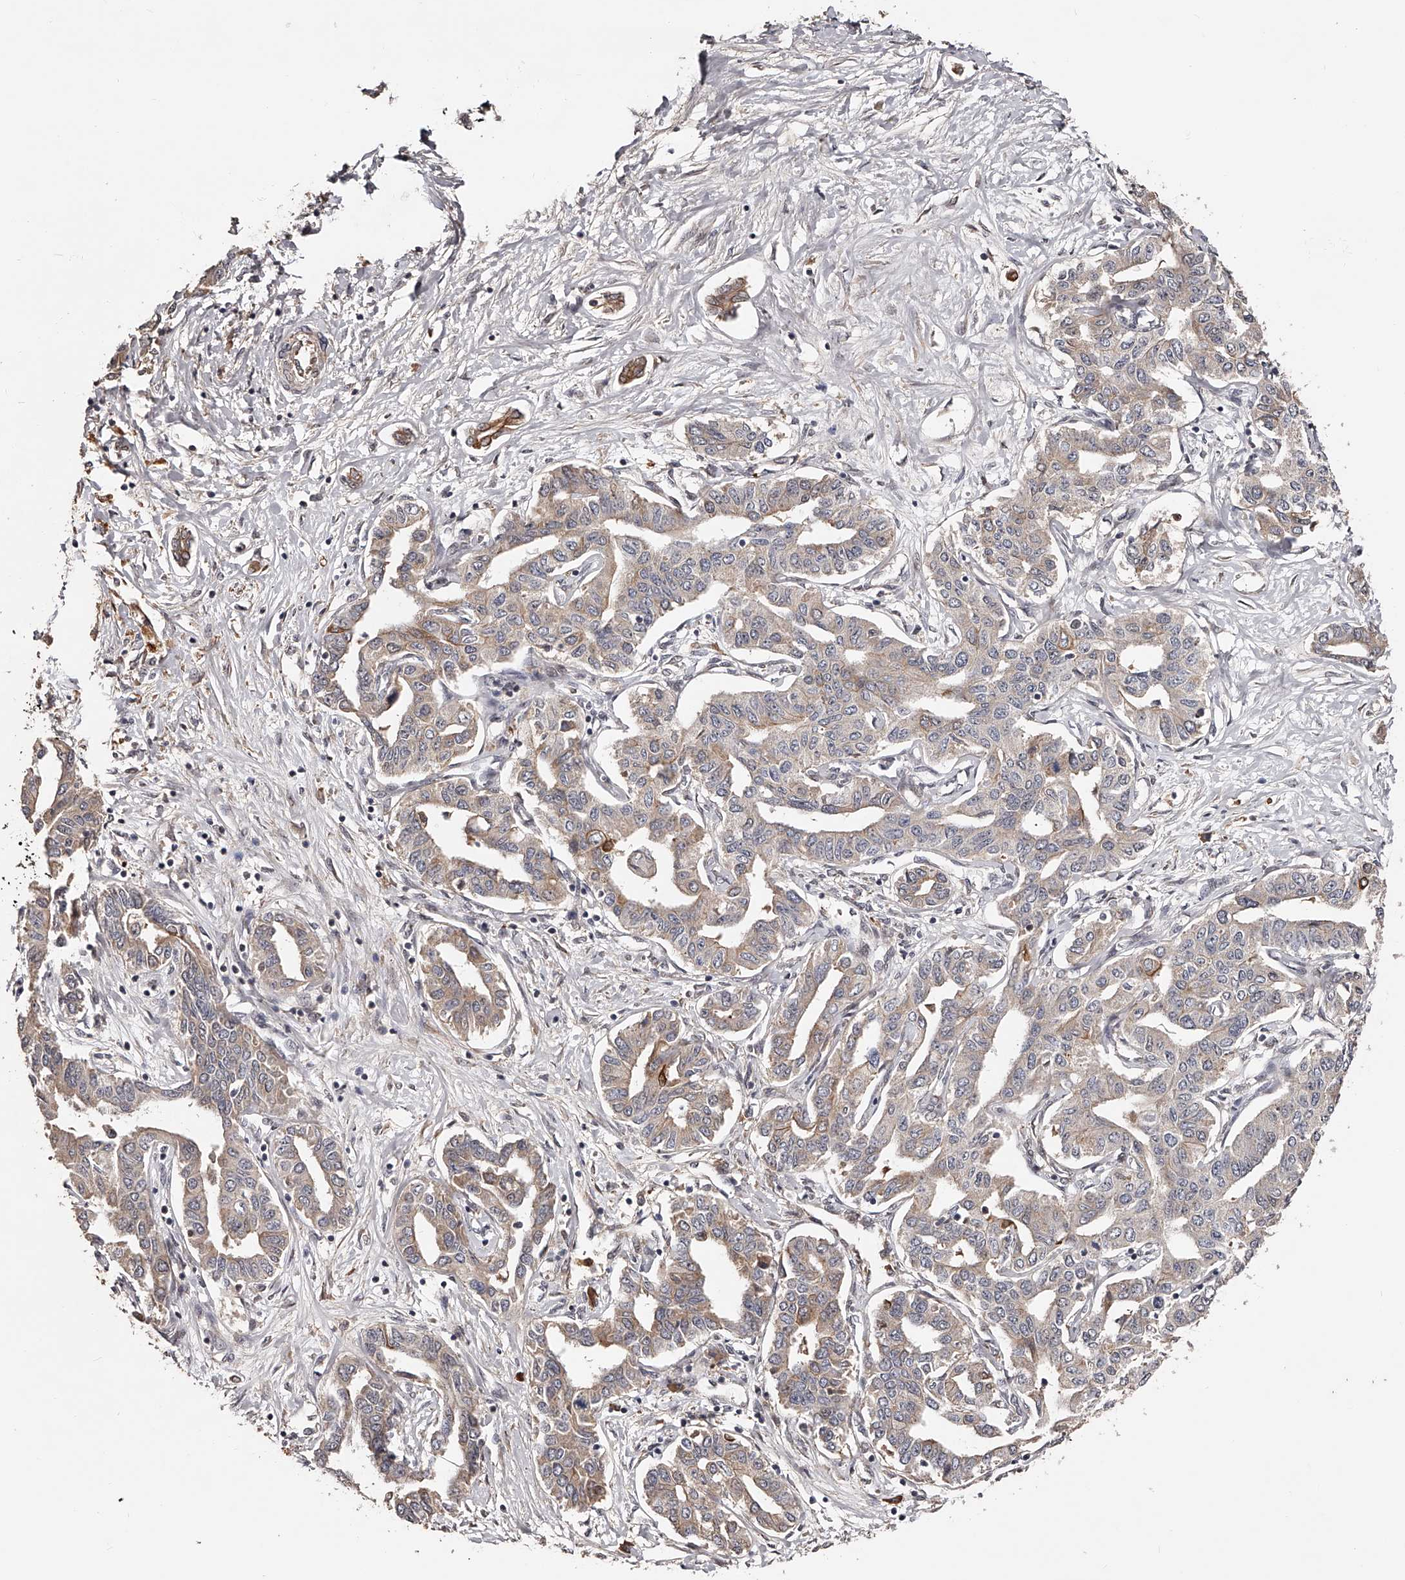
{"staining": {"intensity": "moderate", "quantity": "25%-75%", "location": "cytoplasmic/membranous"}, "tissue": "liver cancer", "cell_type": "Tumor cells", "image_type": "cancer", "snomed": [{"axis": "morphology", "description": "Cholangiocarcinoma"}, {"axis": "topography", "description": "Liver"}], "caption": "Immunohistochemistry (IHC) staining of liver cancer (cholangiocarcinoma), which displays medium levels of moderate cytoplasmic/membranous staining in about 25%-75% of tumor cells indicating moderate cytoplasmic/membranous protein expression. The staining was performed using DAB (3,3'-diaminobenzidine) (brown) for protein detection and nuclei were counterstained in hematoxylin (blue).", "gene": "URGCP", "patient": {"sex": "male", "age": 59}}